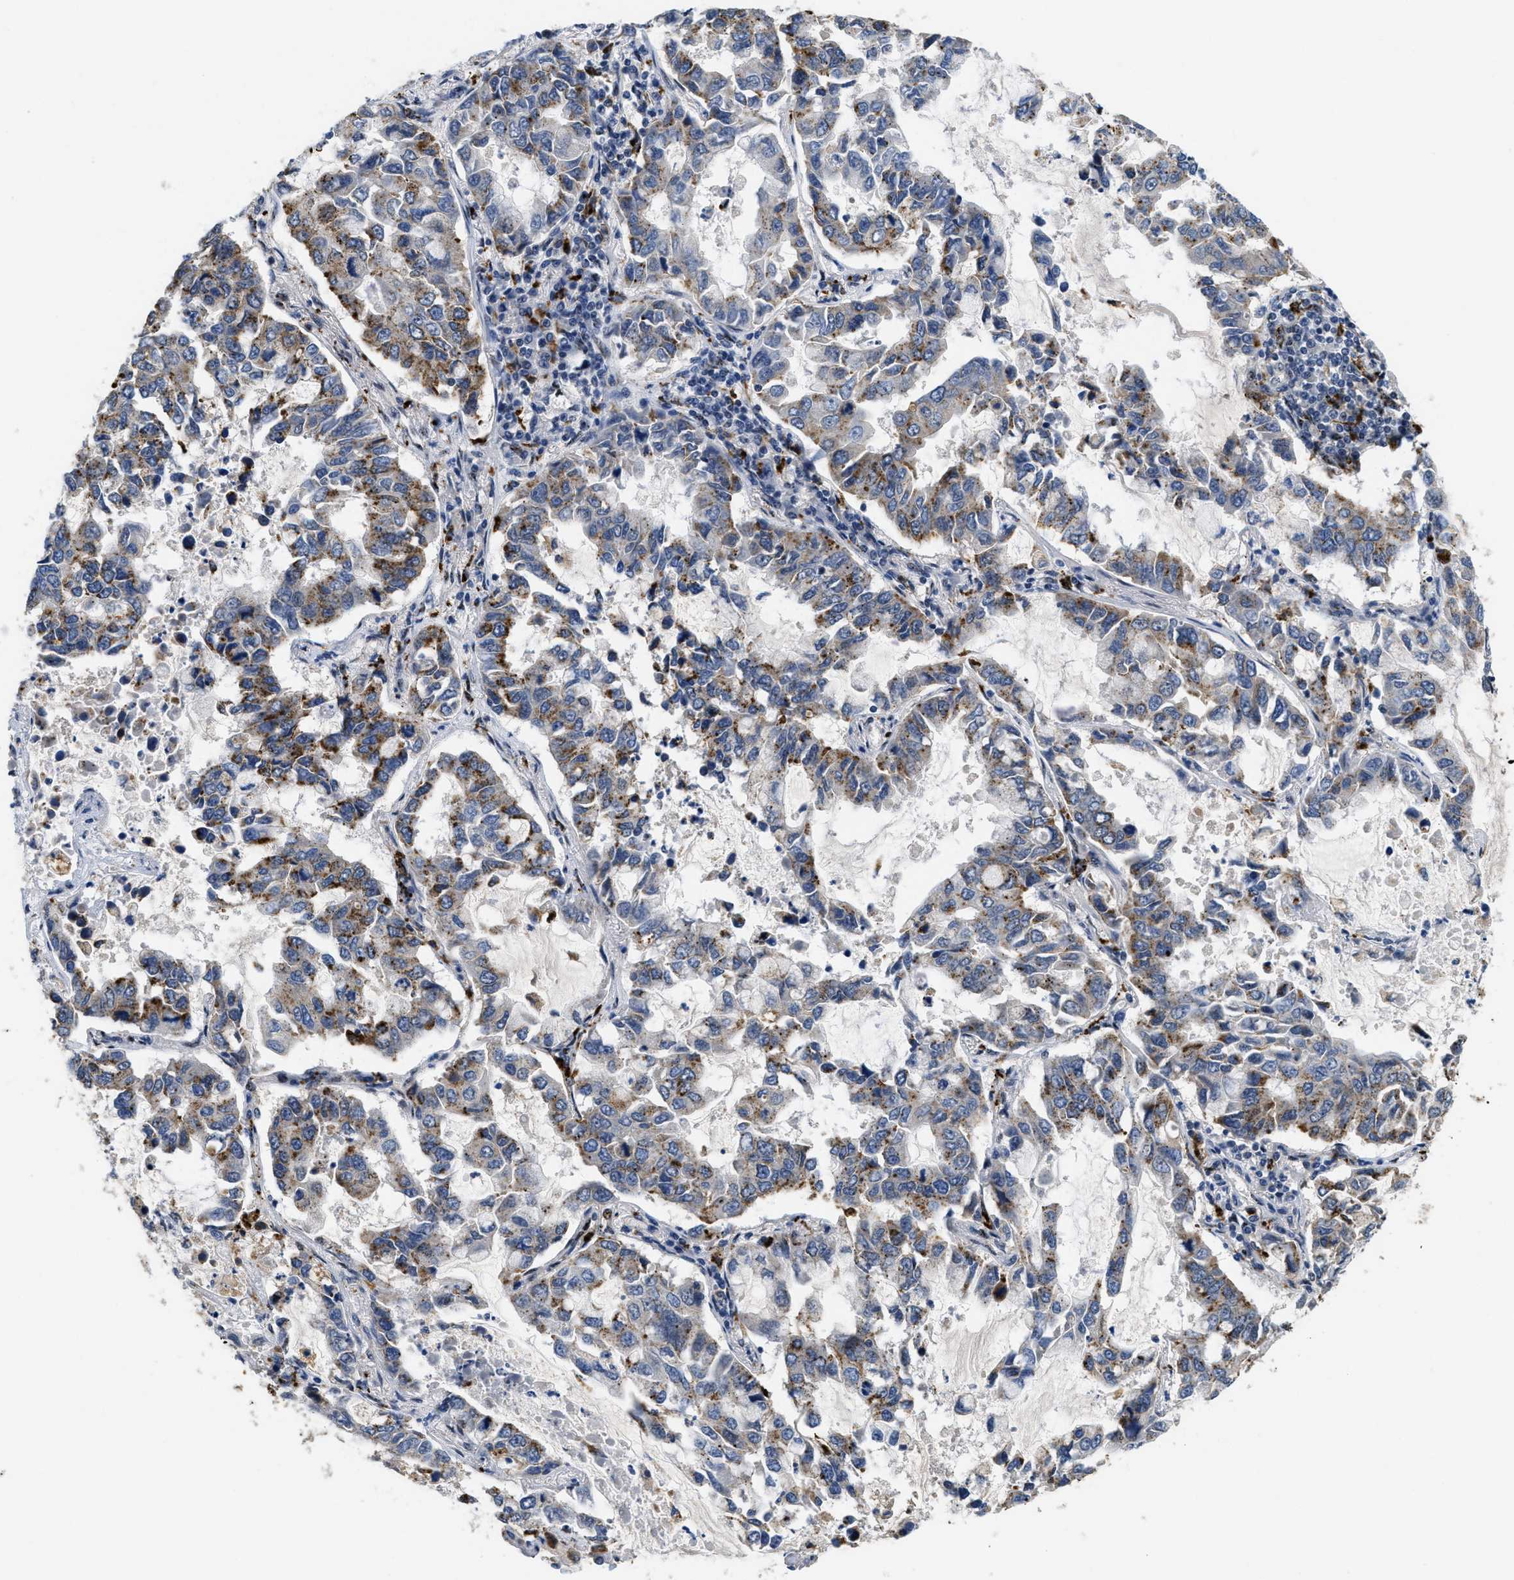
{"staining": {"intensity": "moderate", "quantity": "25%-75%", "location": "cytoplasmic/membranous"}, "tissue": "lung cancer", "cell_type": "Tumor cells", "image_type": "cancer", "snomed": [{"axis": "morphology", "description": "Adenocarcinoma, NOS"}, {"axis": "topography", "description": "Lung"}], "caption": "Immunohistochemical staining of human lung cancer exhibits medium levels of moderate cytoplasmic/membranous protein positivity in about 25%-75% of tumor cells.", "gene": "BMPR2", "patient": {"sex": "male", "age": 64}}